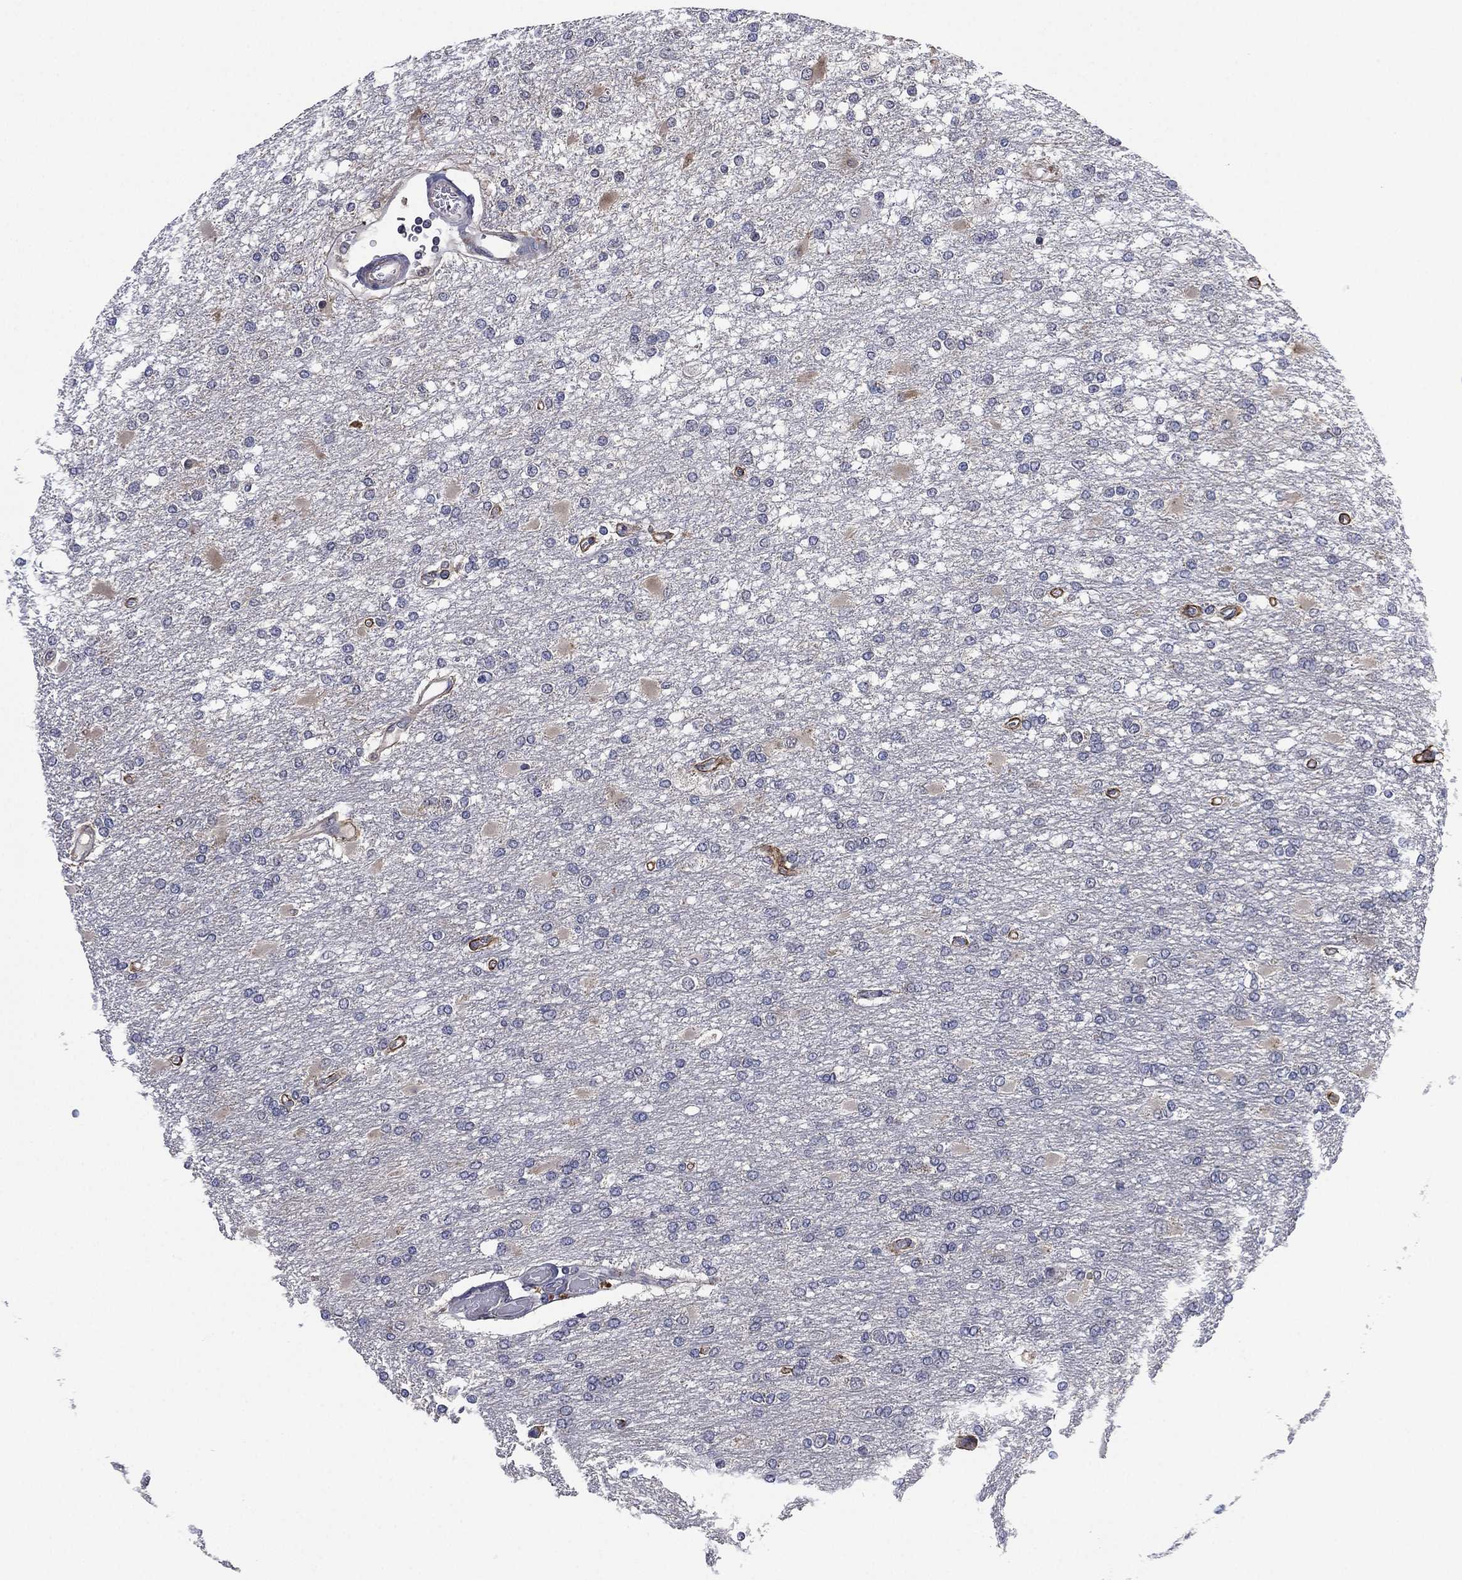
{"staining": {"intensity": "negative", "quantity": "none", "location": "none"}, "tissue": "glioma", "cell_type": "Tumor cells", "image_type": "cancer", "snomed": [{"axis": "morphology", "description": "Glioma, malignant, High grade"}, {"axis": "topography", "description": "Cerebral cortex"}], "caption": "IHC of human malignant glioma (high-grade) demonstrates no expression in tumor cells.", "gene": "SELENOO", "patient": {"sex": "male", "age": 79}}